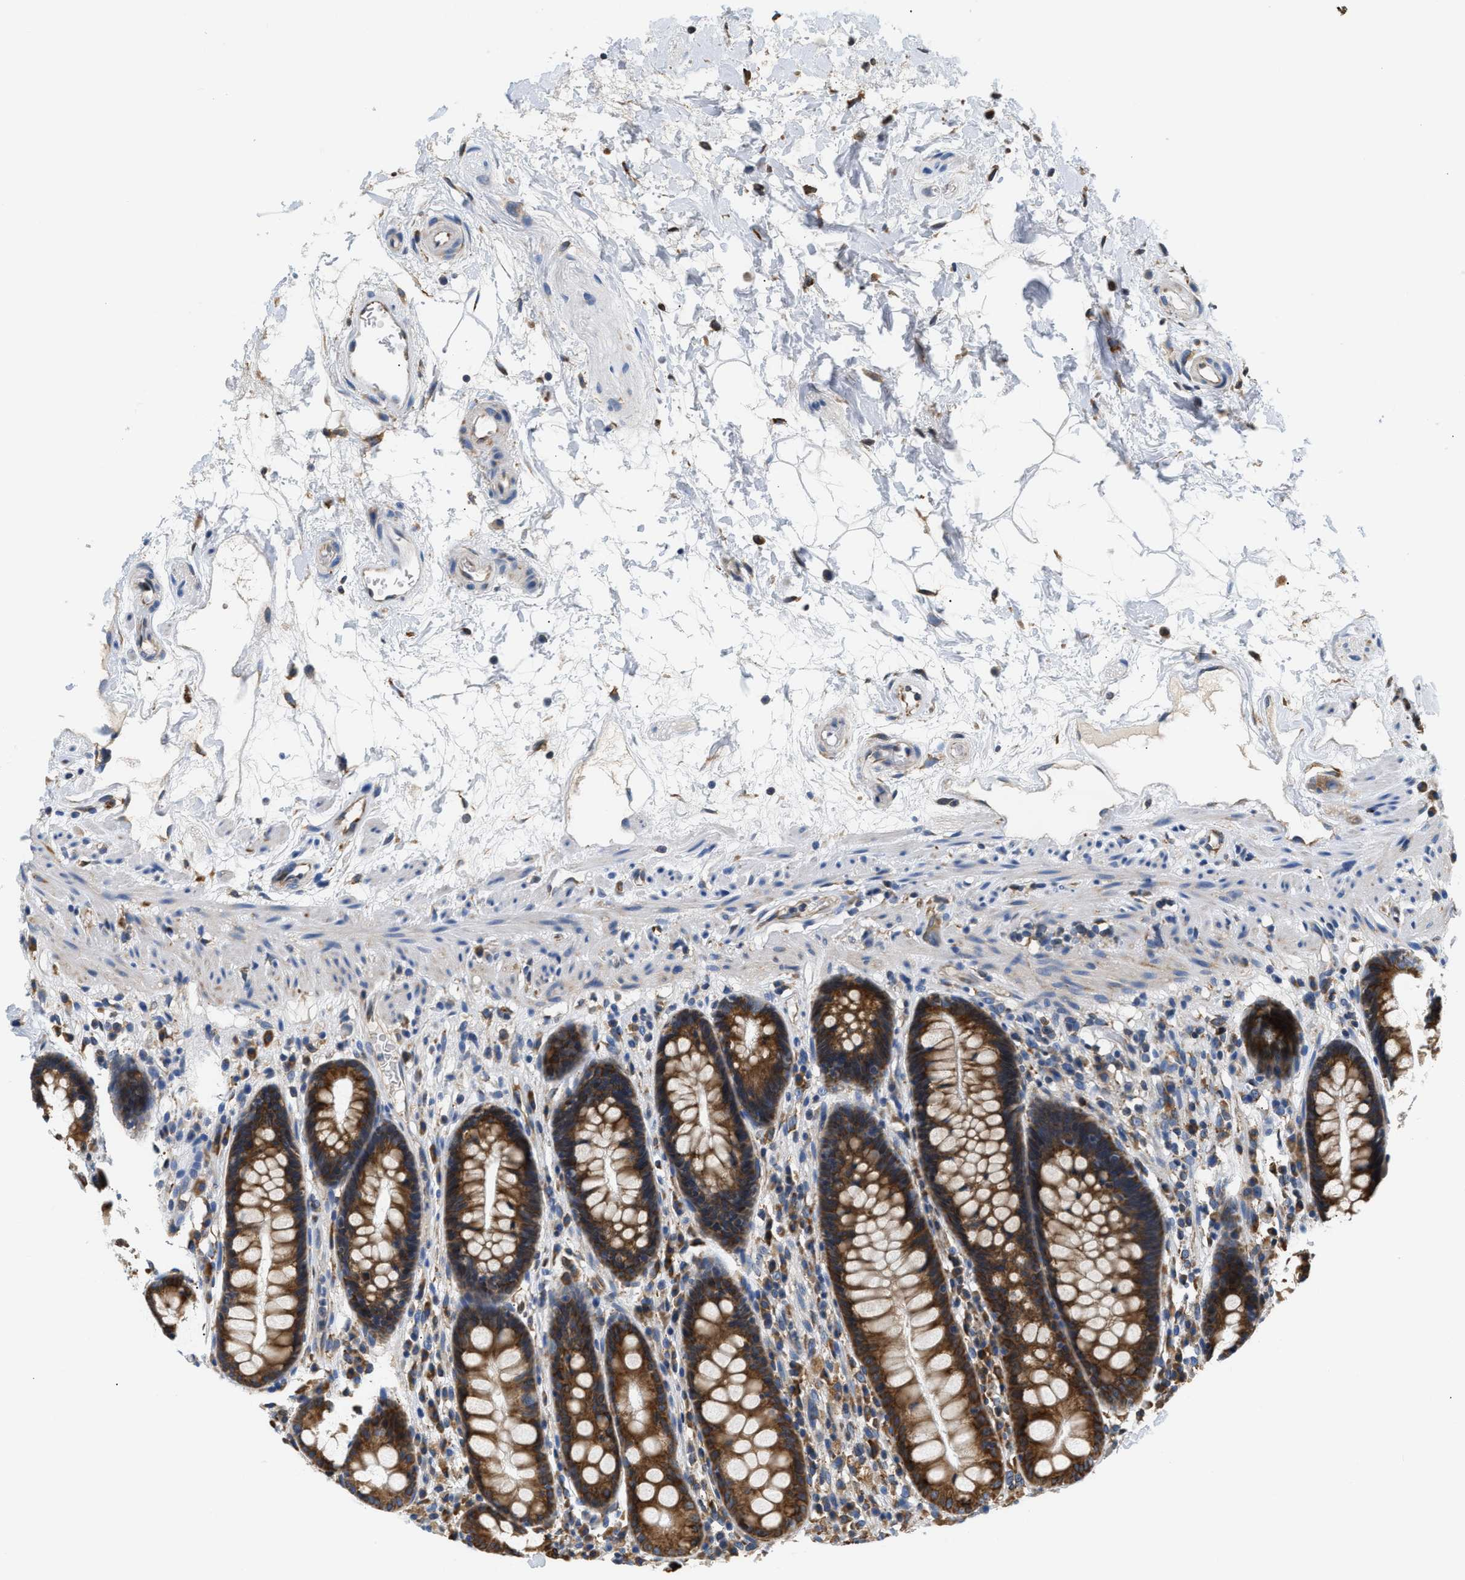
{"staining": {"intensity": "strong", "quantity": ">75%", "location": "cytoplasmic/membranous"}, "tissue": "rectum", "cell_type": "Glandular cells", "image_type": "normal", "snomed": [{"axis": "morphology", "description": "Normal tissue, NOS"}, {"axis": "topography", "description": "Rectum"}], "caption": "Glandular cells demonstrate high levels of strong cytoplasmic/membranous expression in approximately >75% of cells in unremarkable human rectum.", "gene": "HDHD3", "patient": {"sex": "male", "age": 64}}